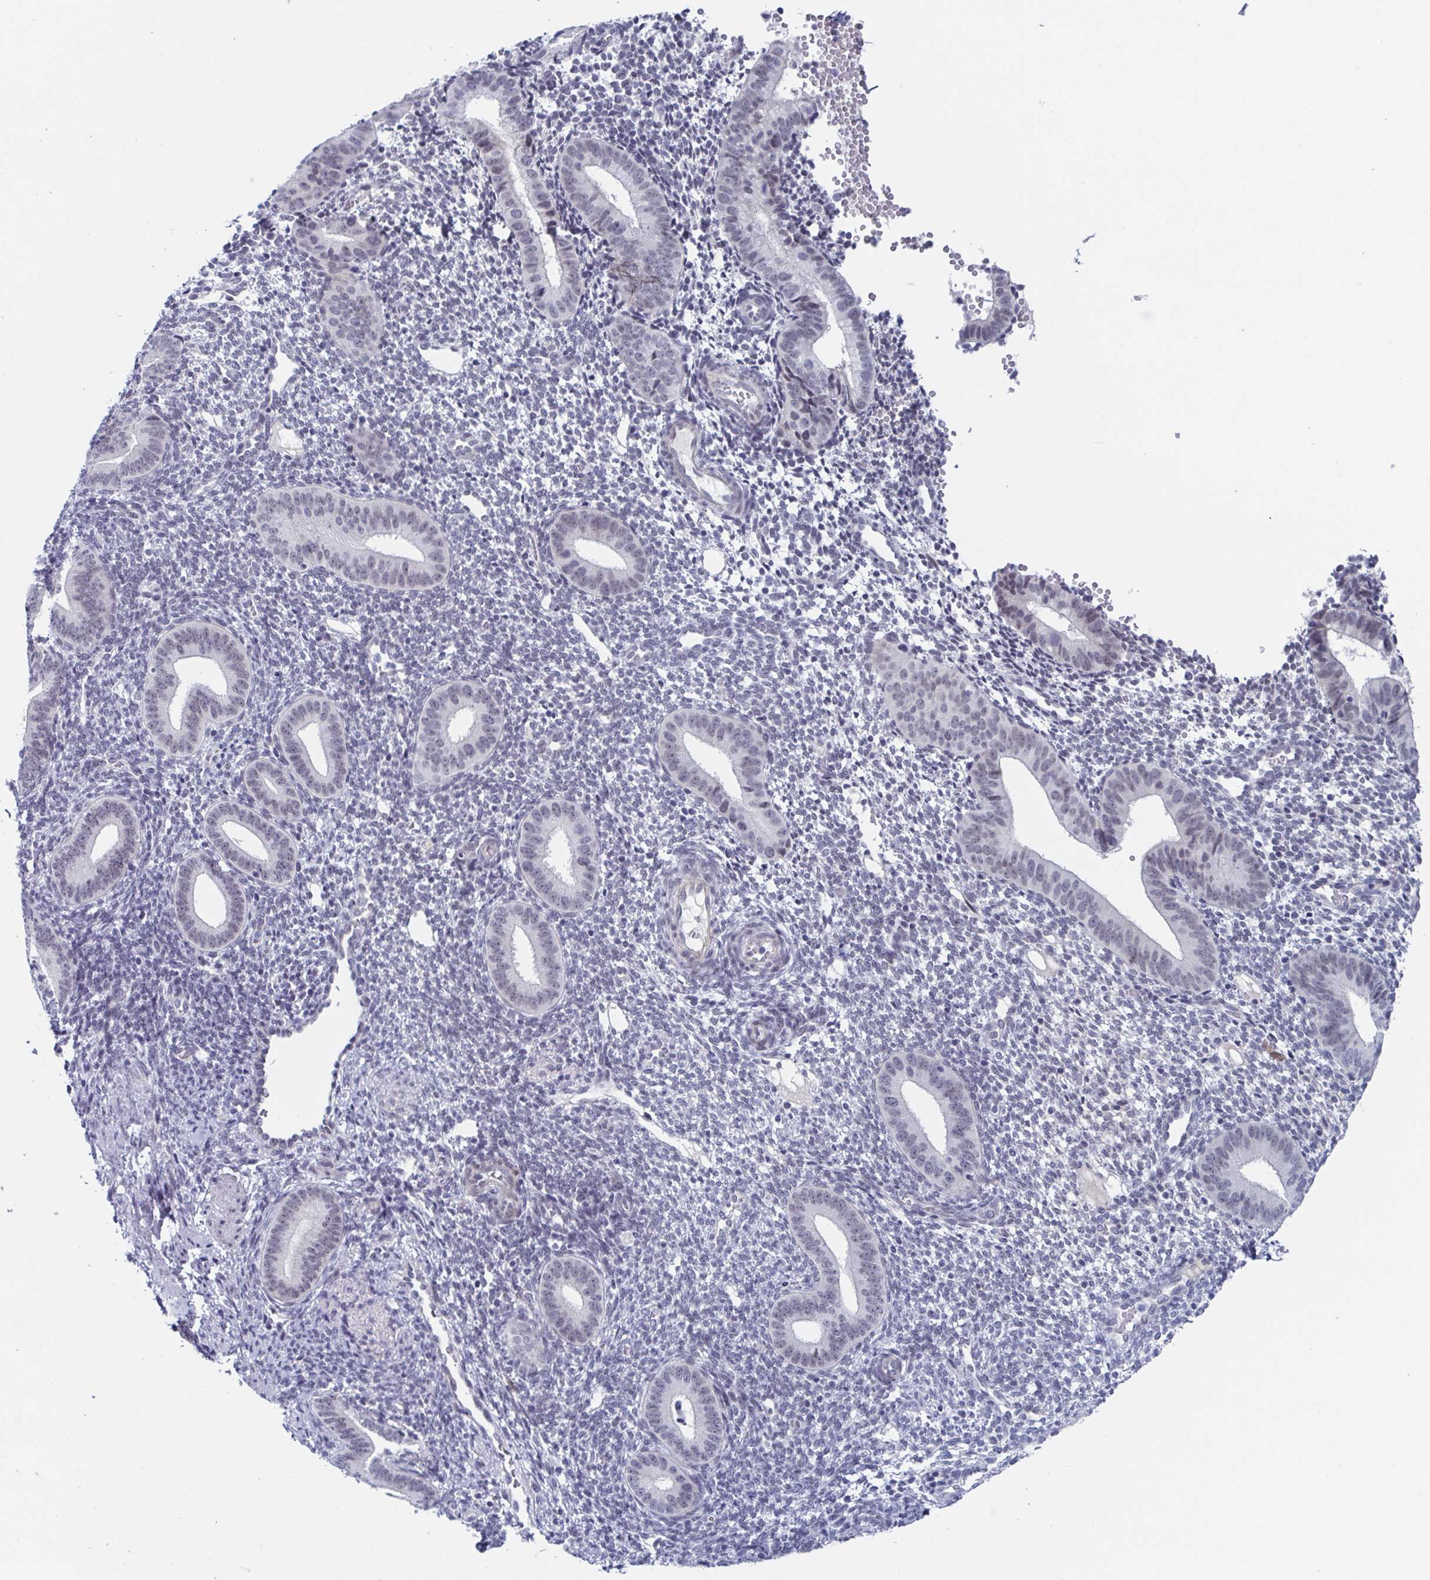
{"staining": {"intensity": "negative", "quantity": "none", "location": "none"}, "tissue": "endometrium", "cell_type": "Cells in endometrial stroma", "image_type": "normal", "snomed": [{"axis": "morphology", "description": "Normal tissue, NOS"}, {"axis": "topography", "description": "Endometrium"}], "caption": "Cells in endometrial stroma are negative for brown protein staining in unremarkable endometrium. (DAB (3,3'-diaminobenzidine) immunohistochemistry (IHC), high magnification).", "gene": "ZFP64", "patient": {"sex": "female", "age": 40}}